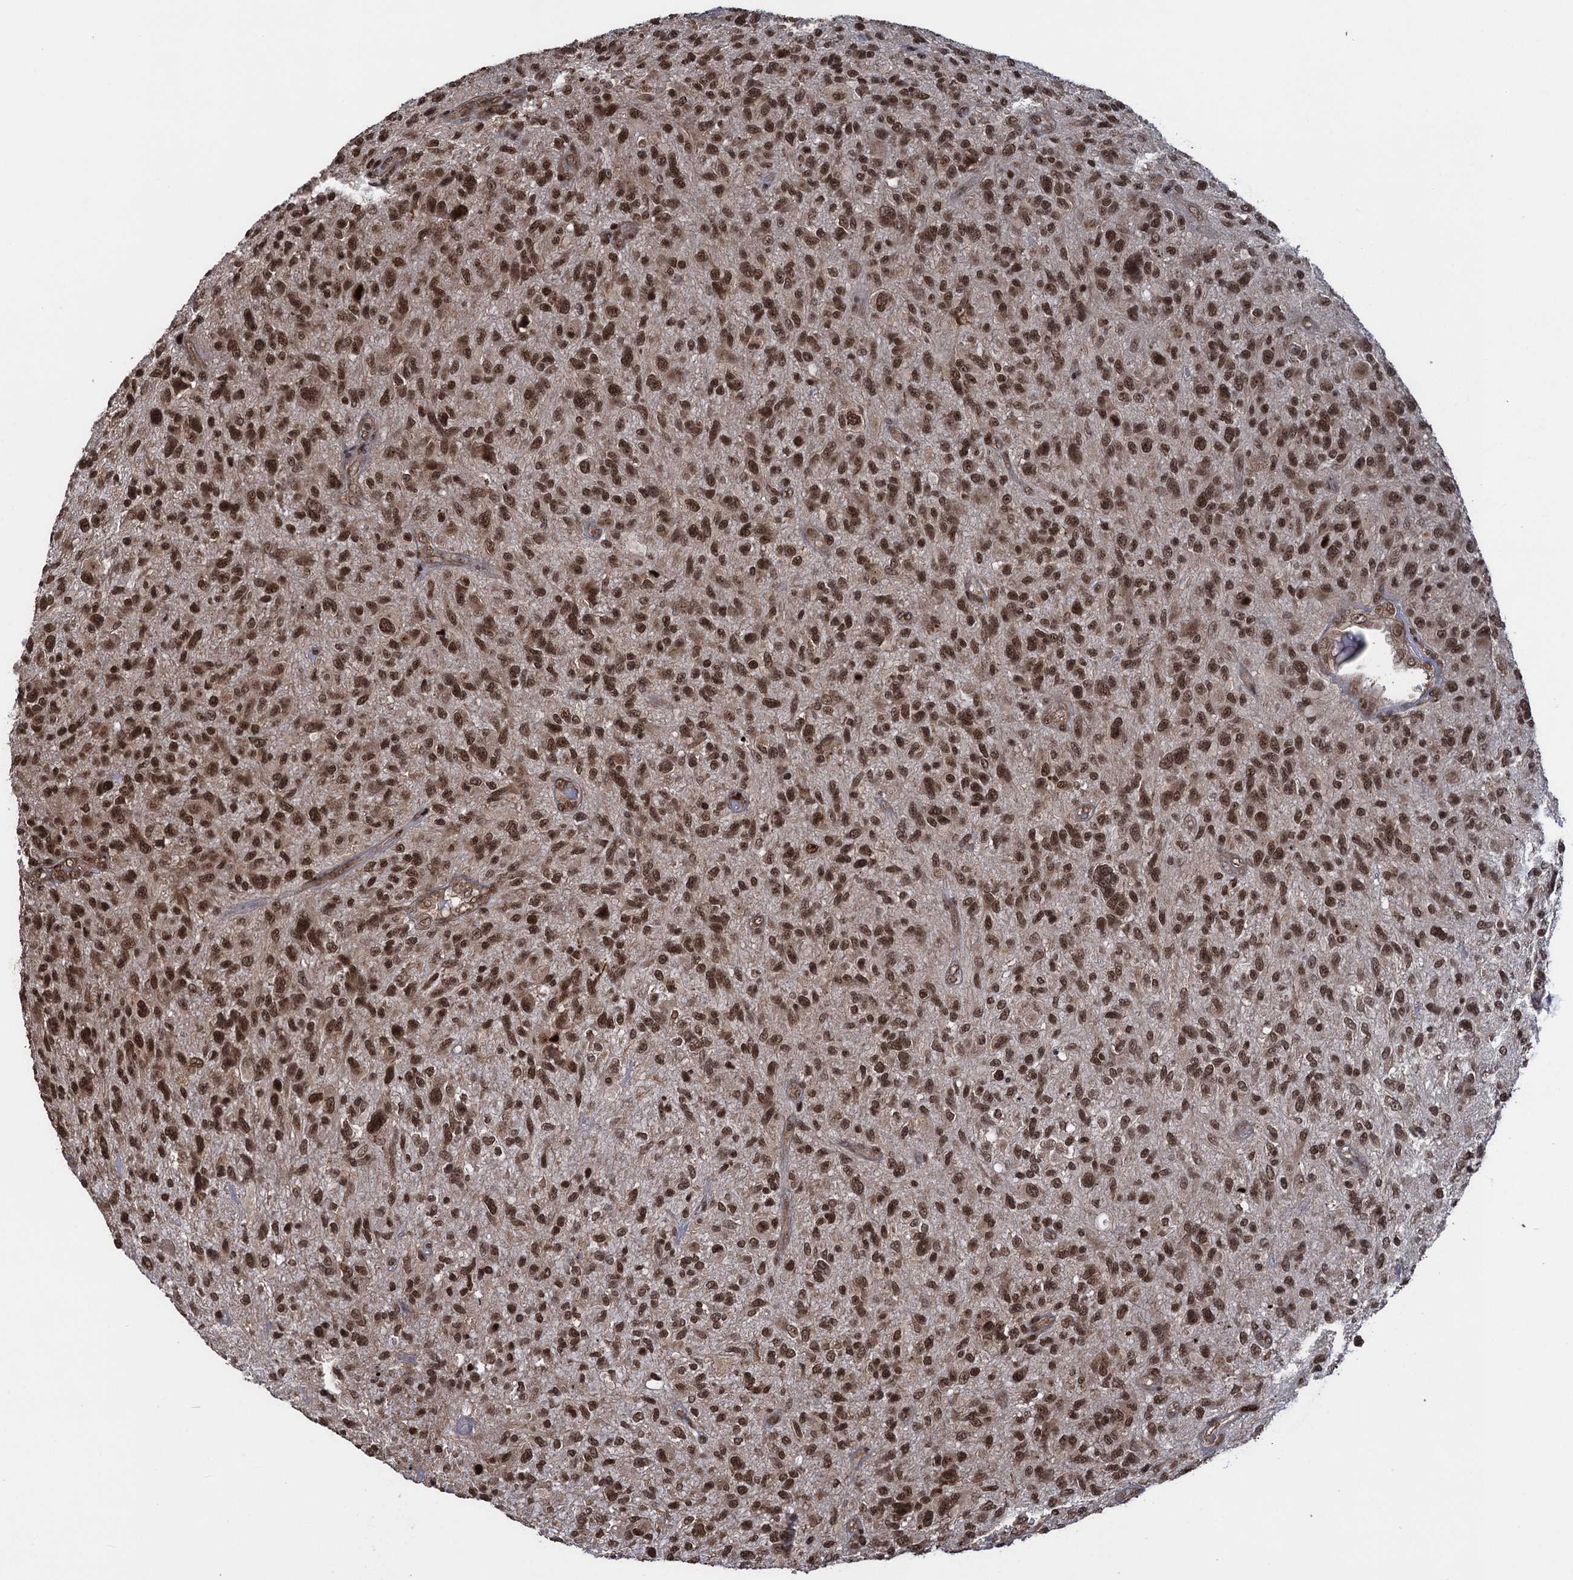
{"staining": {"intensity": "strong", "quantity": ">75%", "location": "nuclear"}, "tissue": "glioma", "cell_type": "Tumor cells", "image_type": "cancer", "snomed": [{"axis": "morphology", "description": "Glioma, malignant, High grade"}, {"axis": "topography", "description": "Brain"}], "caption": "Protein expression analysis of human high-grade glioma (malignant) reveals strong nuclear staining in approximately >75% of tumor cells.", "gene": "ZNF169", "patient": {"sex": "male", "age": 47}}